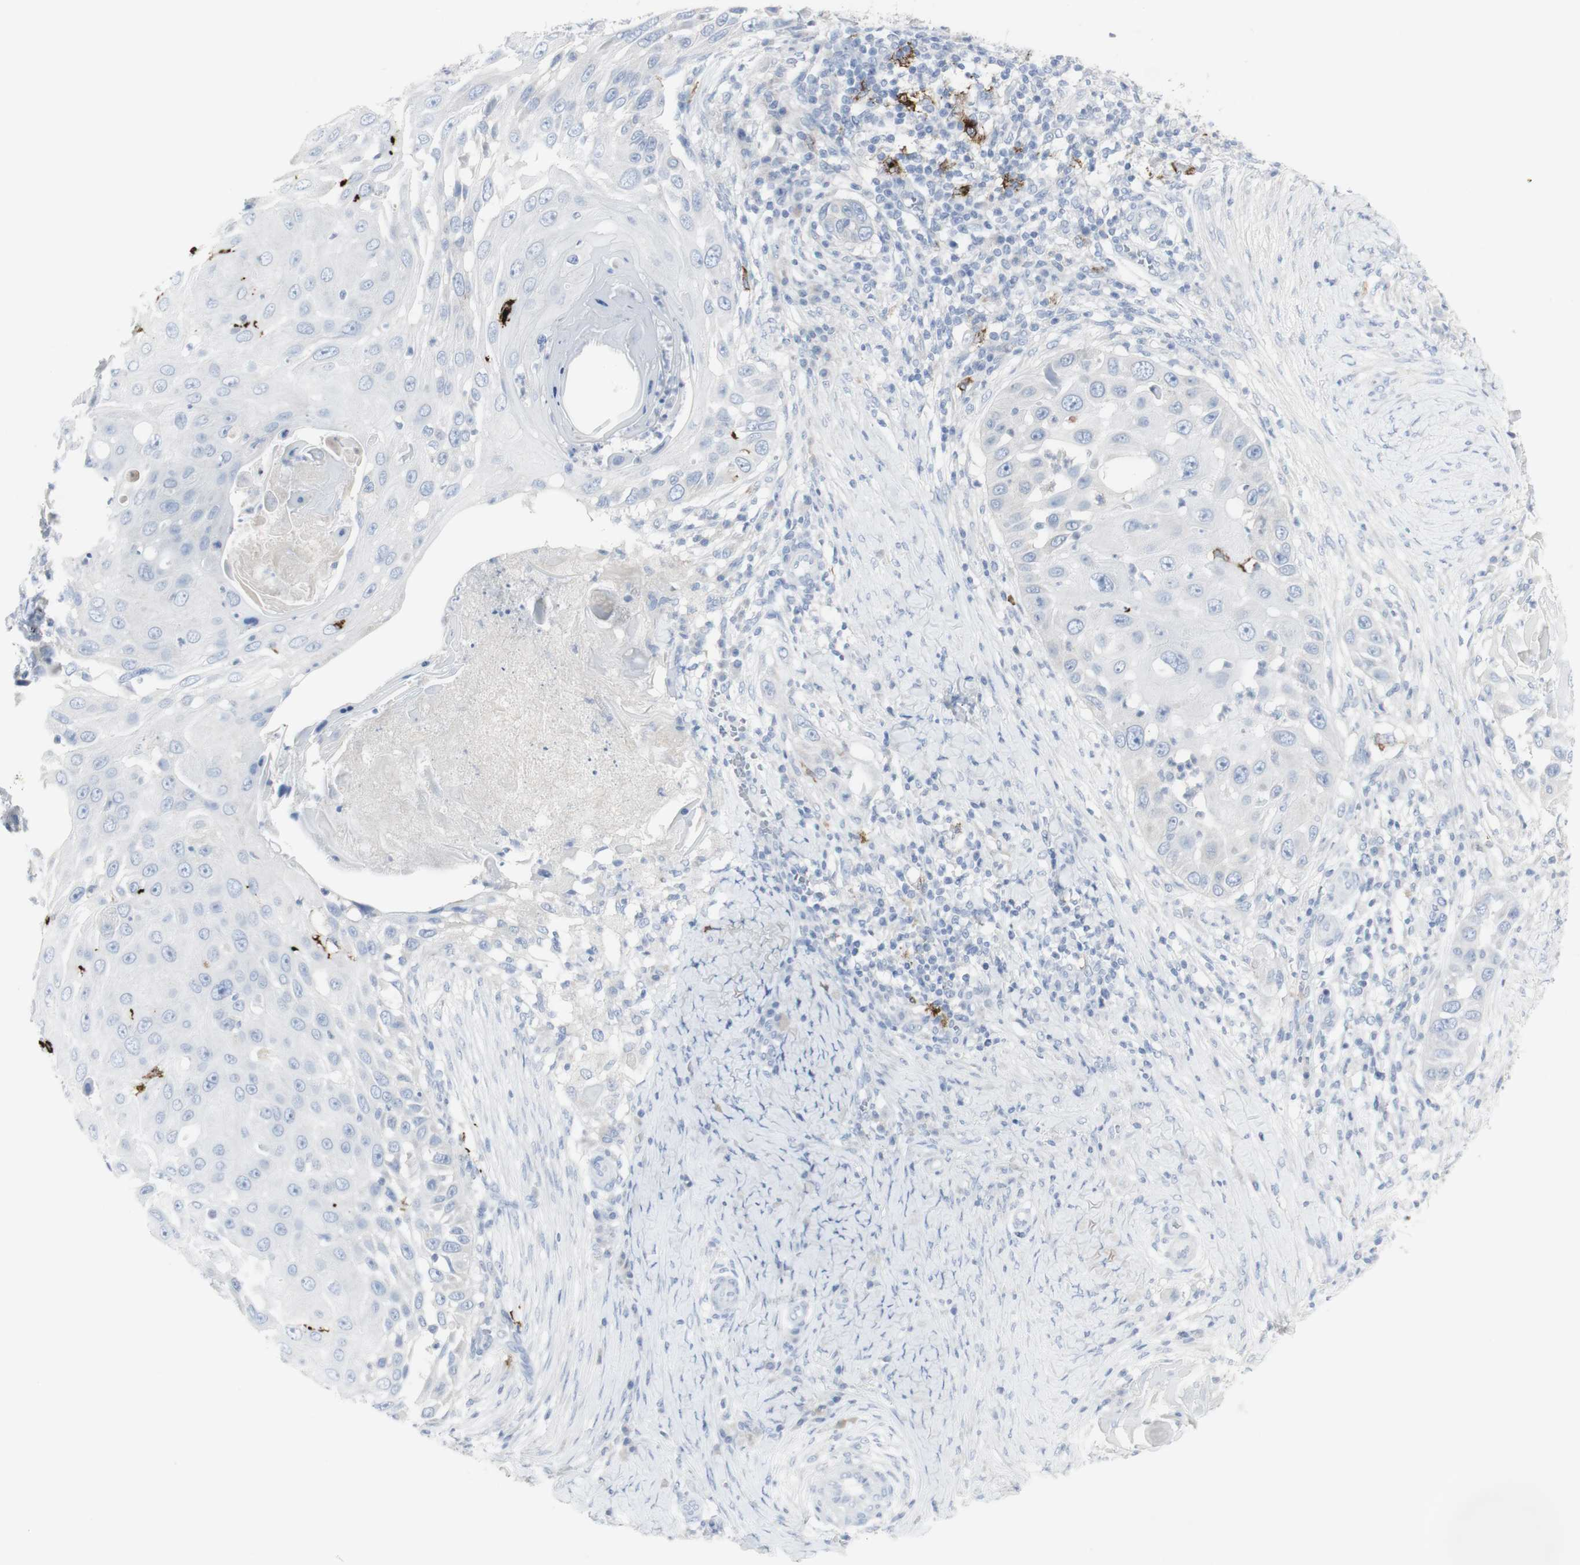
{"staining": {"intensity": "negative", "quantity": "none", "location": "none"}, "tissue": "skin cancer", "cell_type": "Tumor cells", "image_type": "cancer", "snomed": [{"axis": "morphology", "description": "Squamous cell carcinoma, NOS"}, {"axis": "topography", "description": "Skin"}], "caption": "Tumor cells show no significant protein expression in skin squamous cell carcinoma.", "gene": "CD207", "patient": {"sex": "female", "age": 44}}